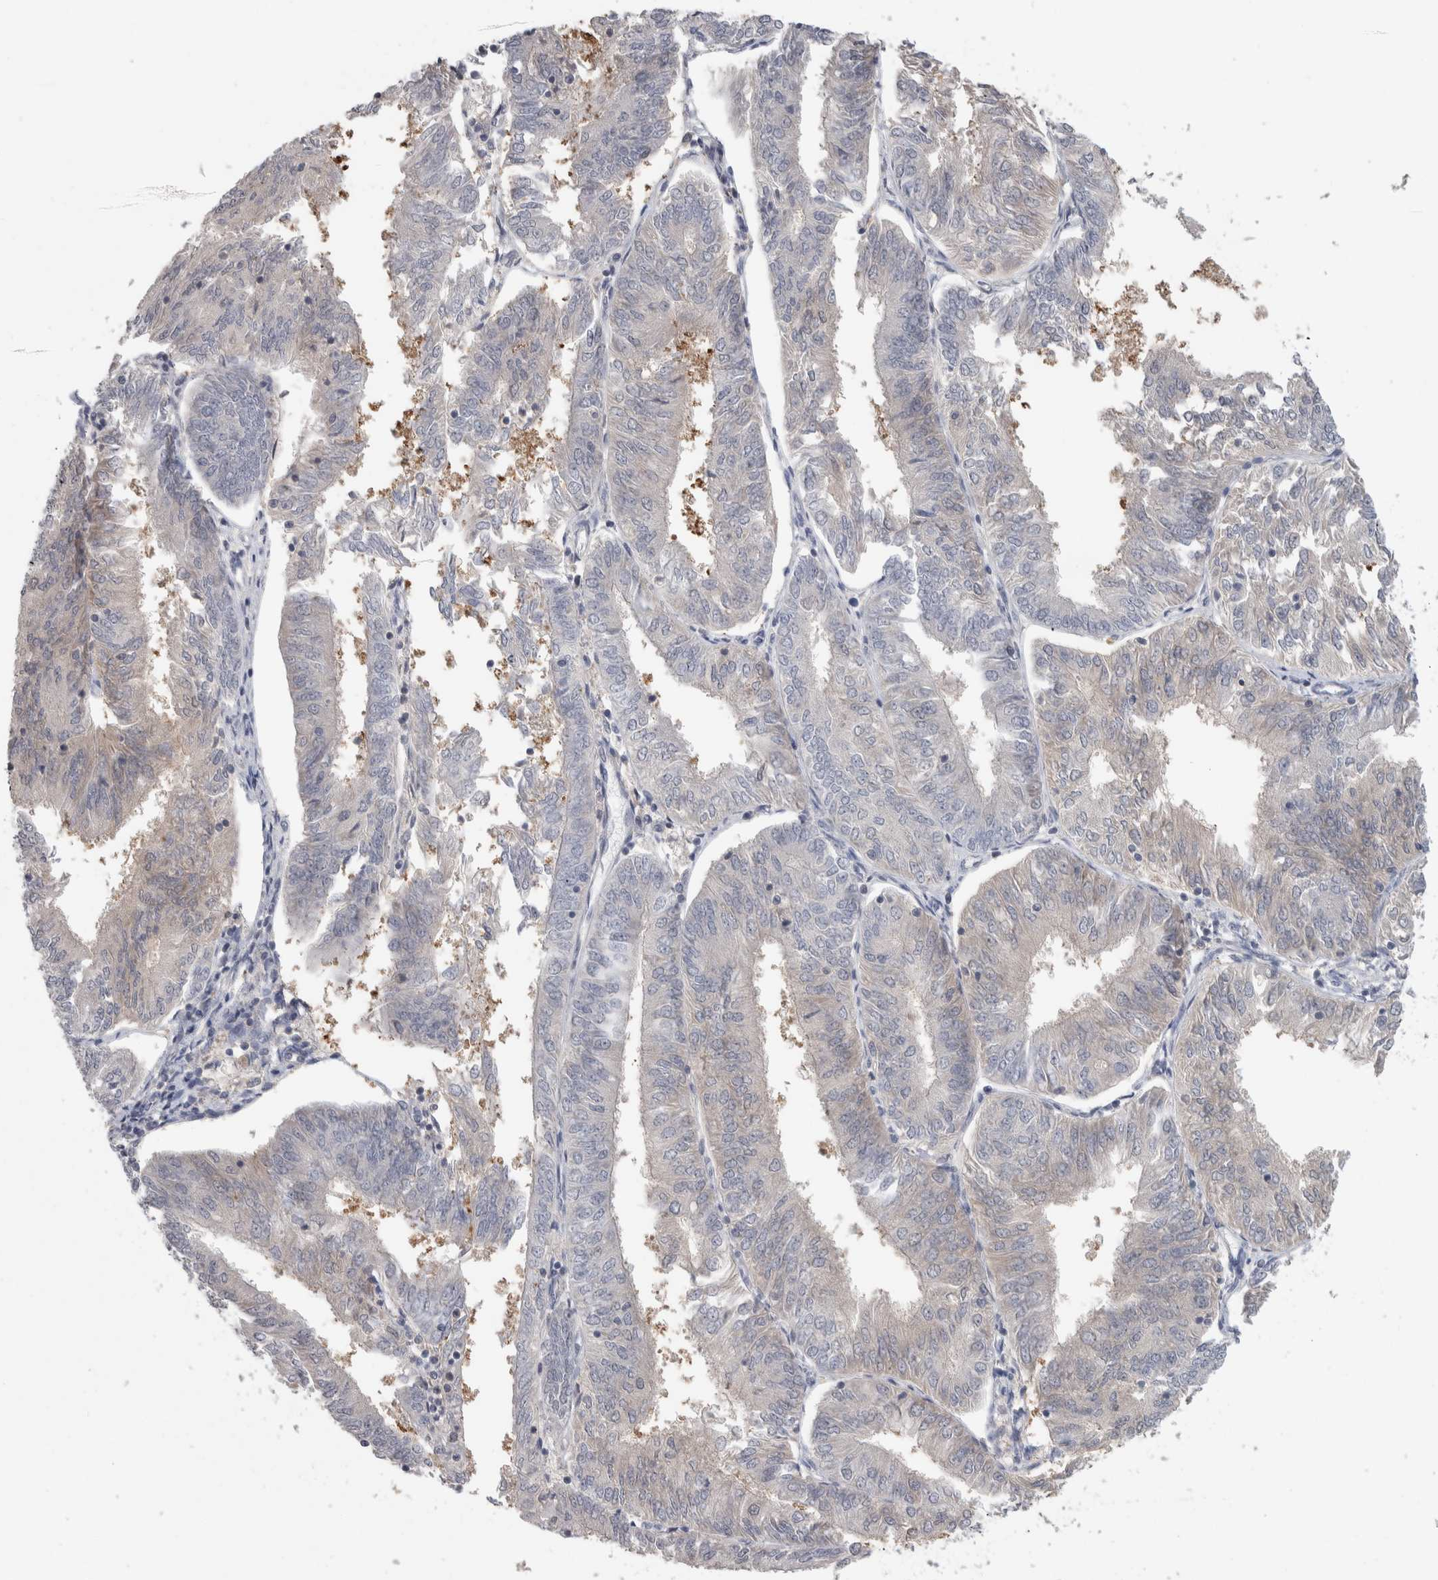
{"staining": {"intensity": "moderate", "quantity": "<25%", "location": "cytoplasmic/membranous"}, "tissue": "endometrial cancer", "cell_type": "Tumor cells", "image_type": "cancer", "snomed": [{"axis": "morphology", "description": "Adenocarcinoma, NOS"}, {"axis": "topography", "description": "Endometrium"}], "caption": "Immunohistochemistry (IHC) (DAB (3,3'-diaminobenzidine)) staining of human endometrial cancer shows moderate cytoplasmic/membranous protein staining in about <25% of tumor cells.", "gene": "HTATIP2", "patient": {"sex": "female", "age": 58}}